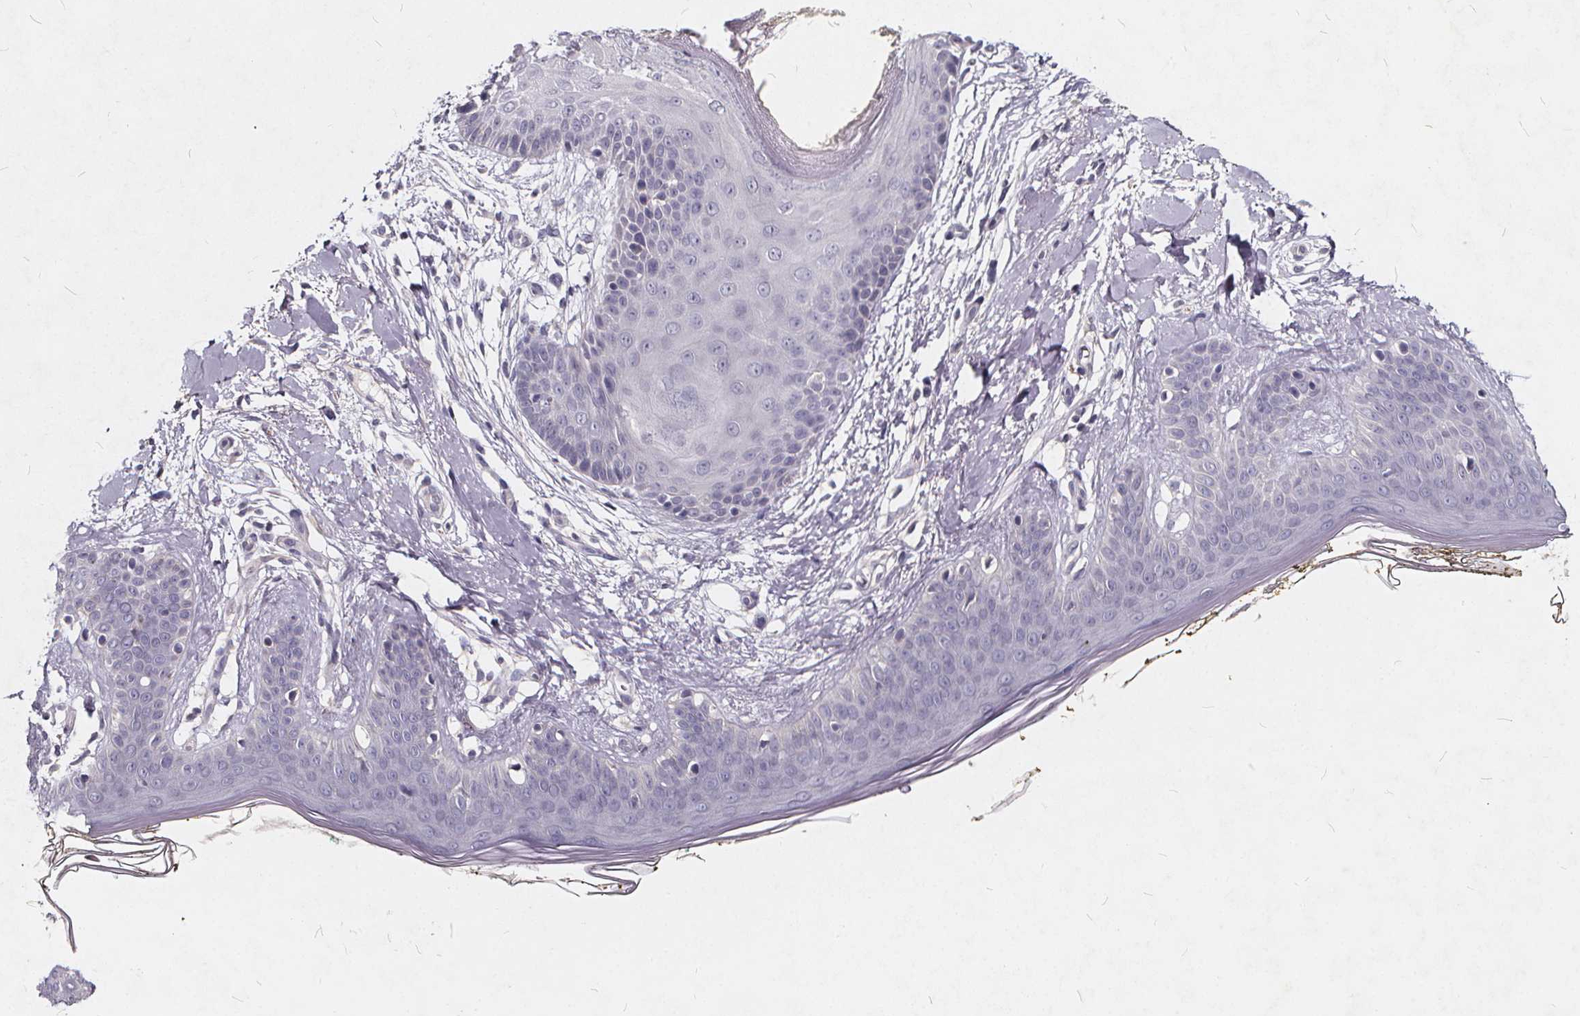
{"staining": {"intensity": "negative", "quantity": "none", "location": "none"}, "tissue": "skin", "cell_type": "Fibroblasts", "image_type": "normal", "snomed": [{"axis": "morphology", "description": "Normal tissue, NOS"}, {"axis": "topography", "description": "Skin"}], "caption": "This histopathology image is of benign skin stained with IHC to label a protein in brown with the nuclei are counter-stained blue. There is no staining in fibroblasts. (Immunohistochemistry (ihc), brightfield microscopy, high magnification).", "gene": "TSPAN14", "patient": {"sex": "female", "age": 34}}